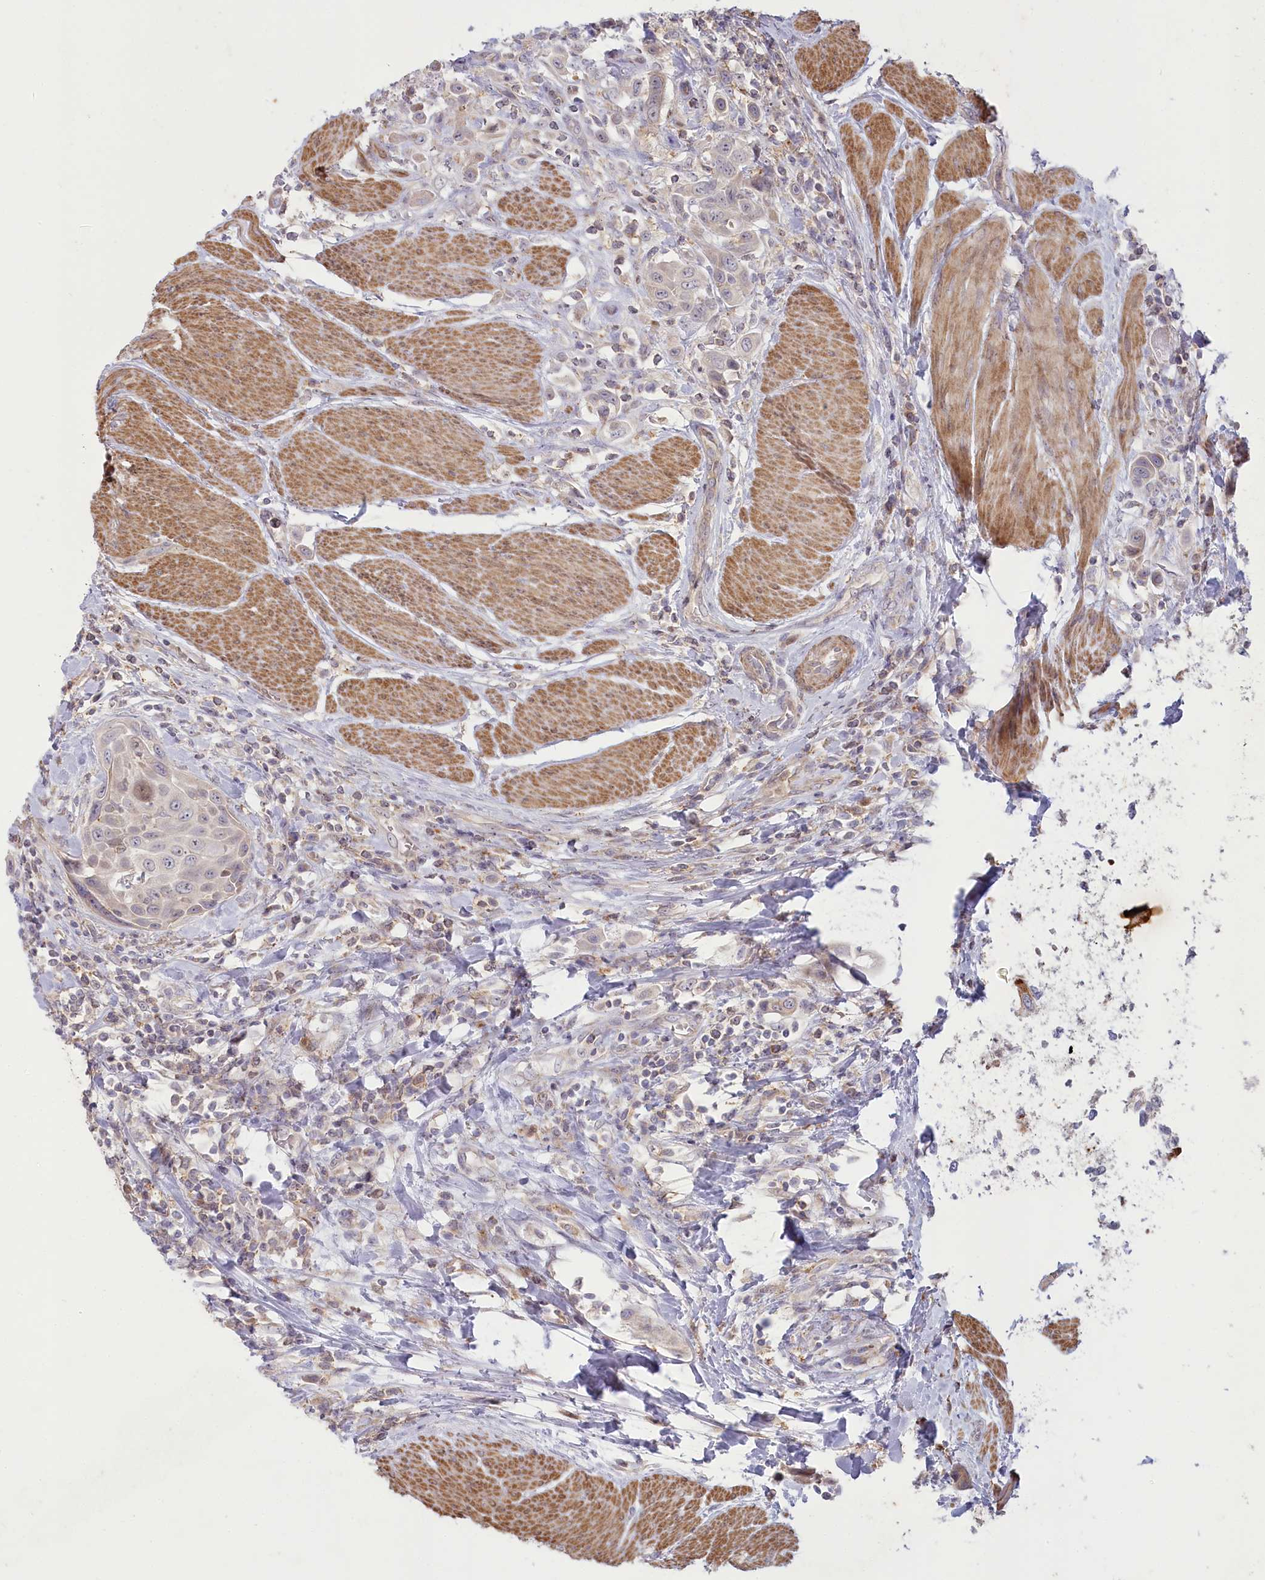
{"staining": {"intensity": "weak", "quantity": "<25%", "location": "cytoplasmic/membranous"}, "tissue": "urothelial cancer", "cell_type": "Tumor cells", "image_type": "cancer", "snomed": [{"axis": "morphology", "description": "Urothelial carcinoma, High grade"}, {"axis": "topography", "description": "Urinary bladder"}], "caption": "IHC photomicrograph of neoplastic tissue: human high-grade urothelial carcinoma stained with DAB exhibits no significant protein staining in tumor cells.", "gene": "MTG1", "patient": {"sex": "male", "age": 50}}